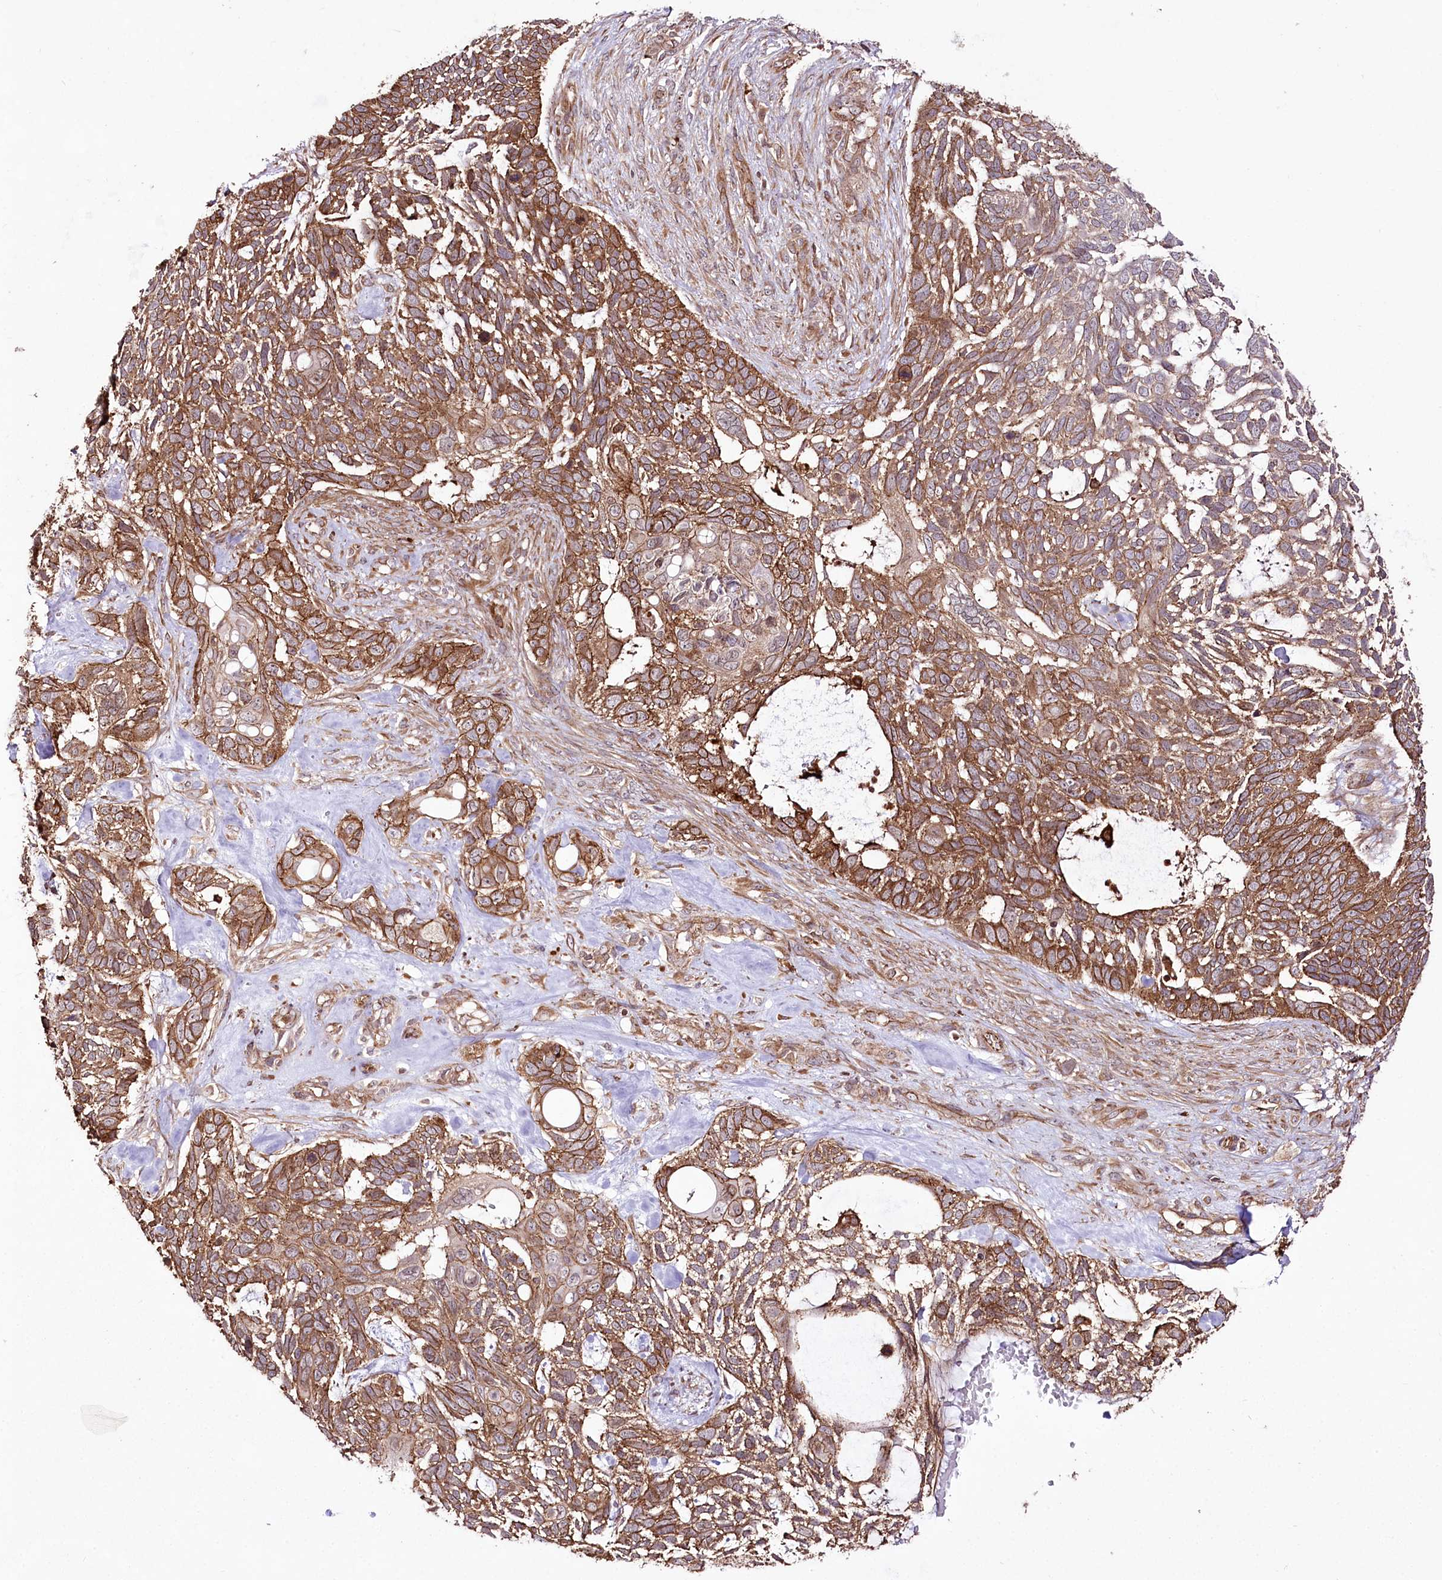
{"staining": {"intensity": "strong", "quantity": ">75%", "location": "cytoplasmic/membranous"}, "tissue": "skin cancer", "cell_type": "Tumor cells", "image_type": "cancer", "snomed": [{"axis": "morphology", "description": "Basal cell carcinoma"}, {"axis": "topography", "description": "Skin"}], "caption": "Immunohistochemical staining of human basal cell carcinoma (skin) shows strong cytoplasmic/membranous protein positivity in approximately >75% of tumor cells. The staining is performed using DAB (3,3'-diaminobenzidine) brown chromogen to label protein expression. The nuclei are counter-stained blue using hematoxylin.", "gene": "DHX29", "patient": {"sex": "male", "age": 88}}